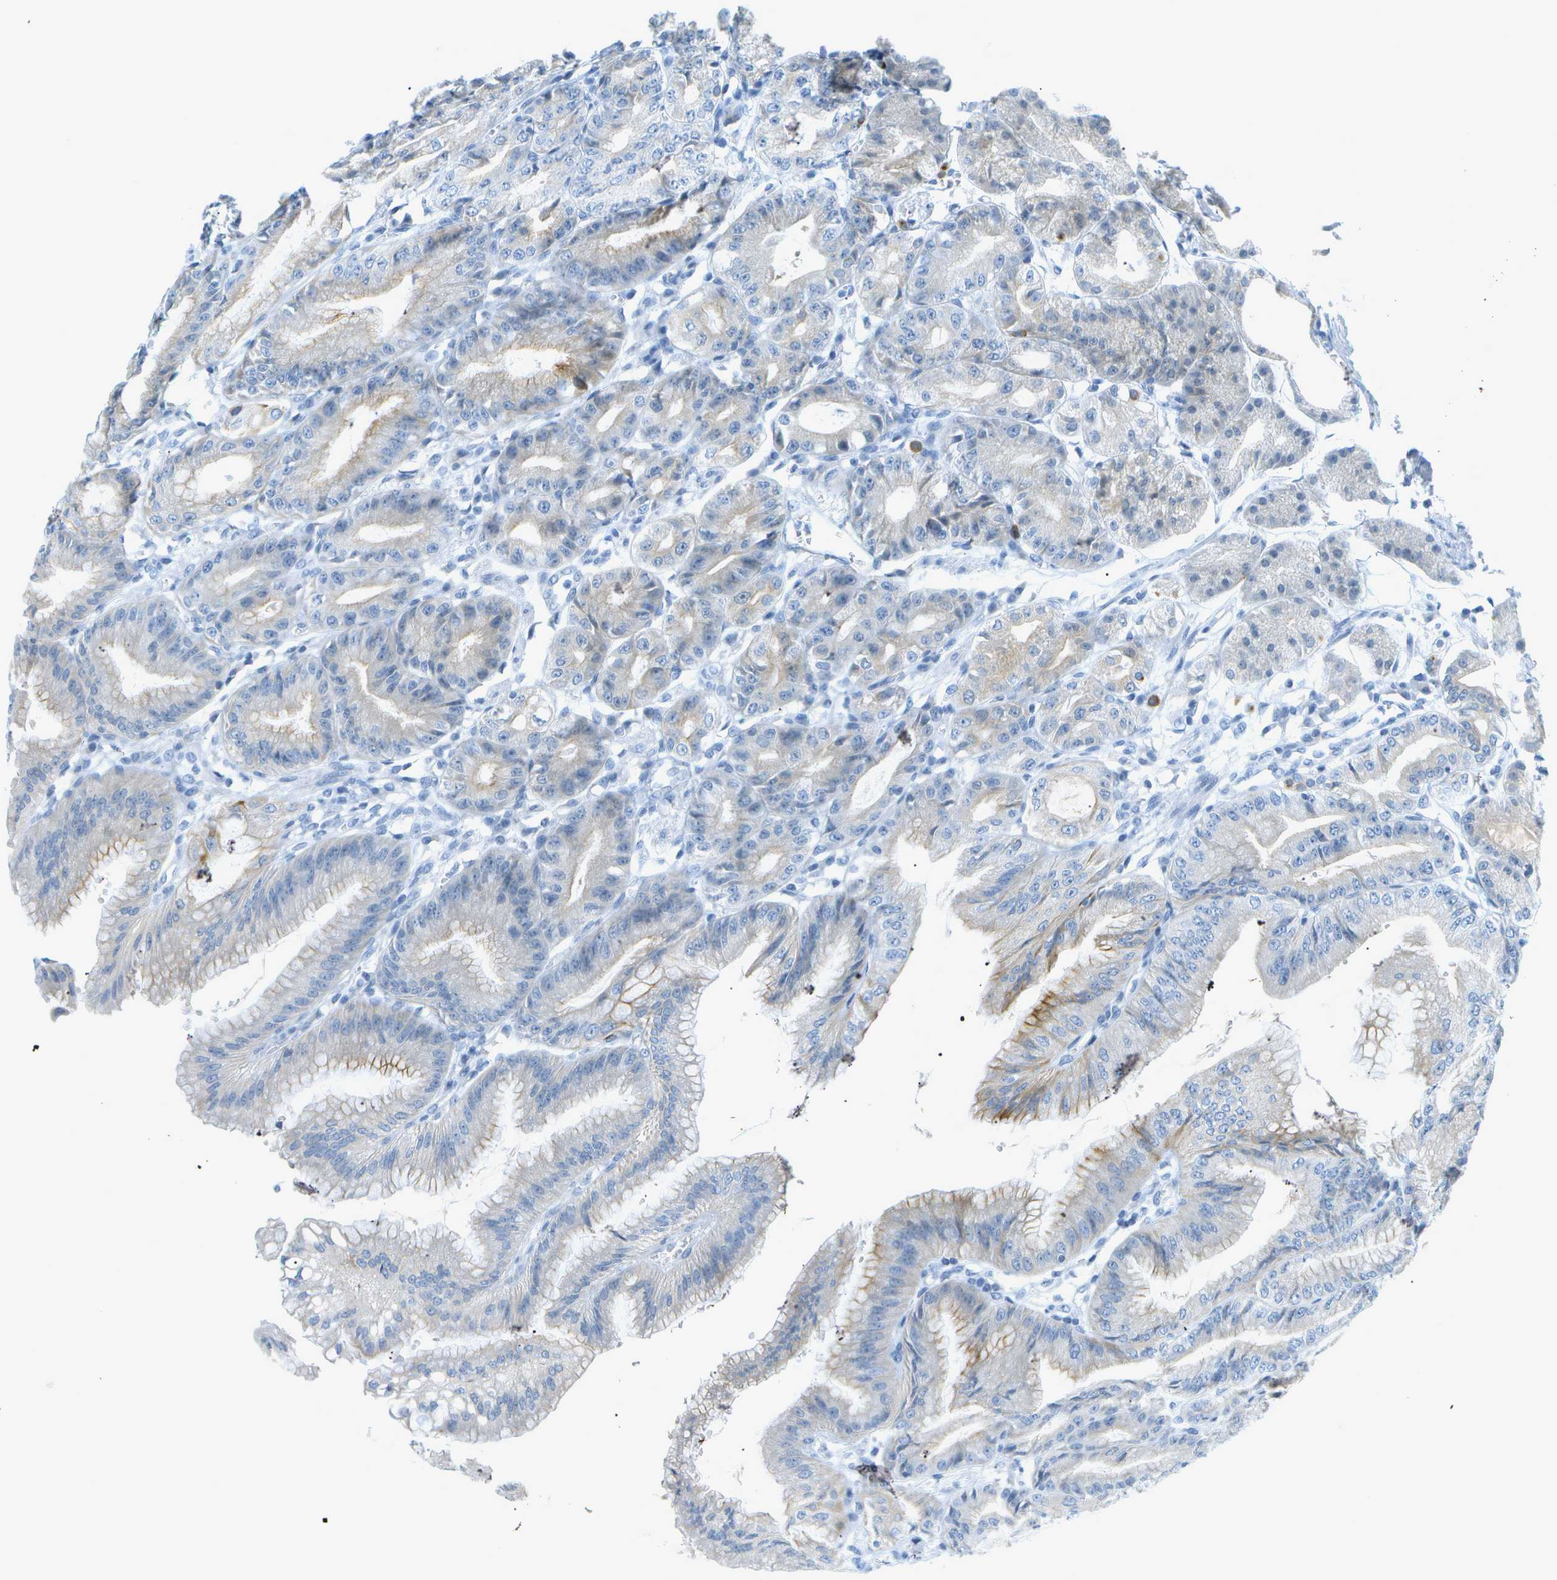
{"staining": {"intensity": "moderate", "quantity": "<25%", "location": "cytoplasmic/membranous"}, "tissue": "stomach", "cell_type": "Glandular cells", "image_type": "normal", "snomed": [{"axis": "morphology", "description": "Normal tissue, NOS"}, {"axis": "topography", "description": "Stomach, lower"}], "caption": "A micrograph of human stomach stained for a protein displays moderate cytoplasmic/membranous brown staining in glandular cells.", "gene": "SMYD5", "patient": {"sex": "male", "age": 71}}